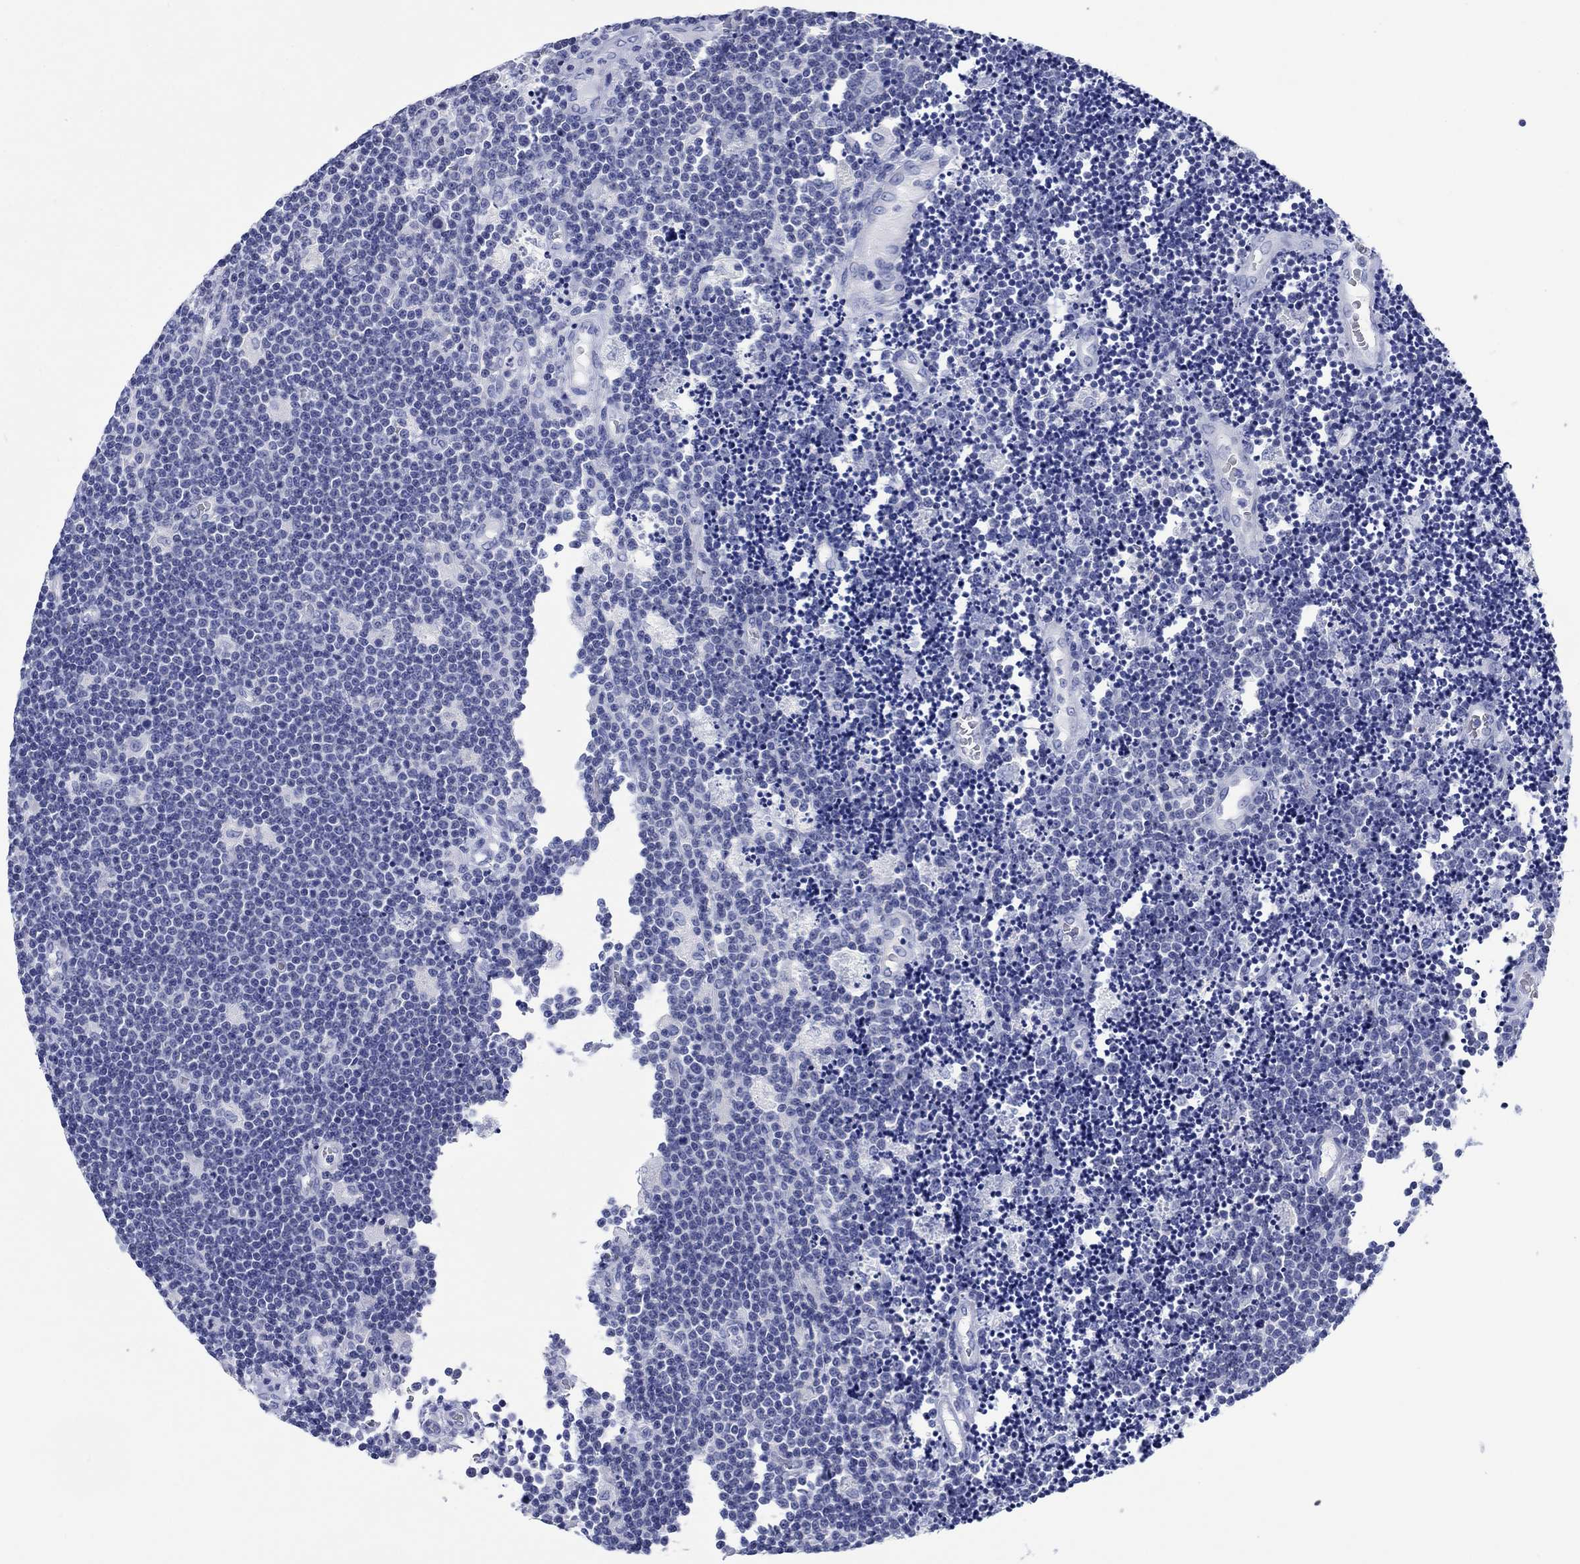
{"staining": {"intensity": "negative", "quantity": "none", "location": "none"}, "tissue": "lymphoma", "cell_type": "Tumor cells", "image_type": "cancer", "snomed": [{"axis": "morphology", "description": "Malignant lymphoma, non-Hodgkin's type, Low grade"}, {"axis": "topography", "description": "Brain"}], "caption": "IHC image of human low-grade malignant lymphoma, non-Hodgkin's type stained for a protein (brown), which shows no expression in tumor cells.", "gene": "HCRT", "patient": {"sex": "female", "age": 66}}